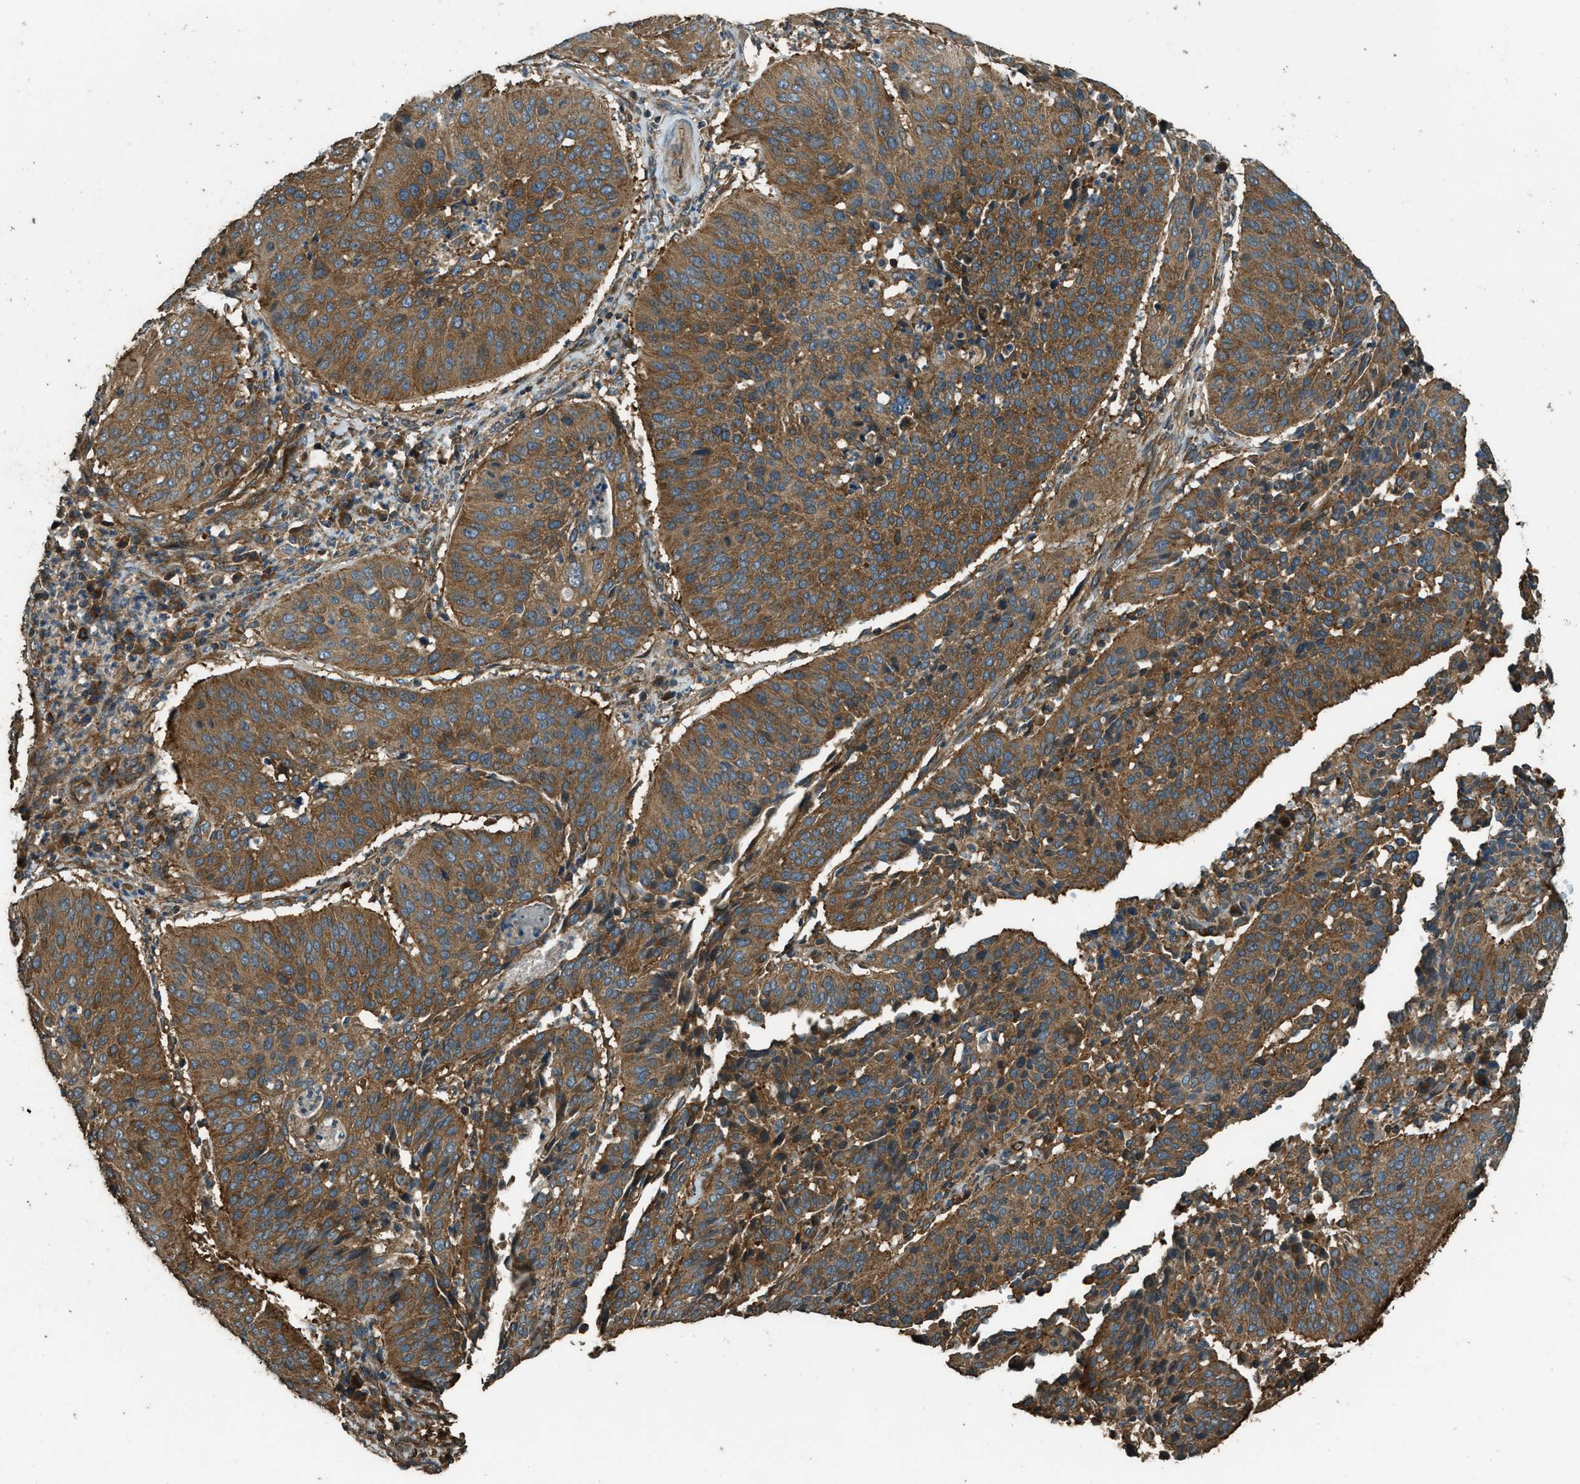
{"staining": {"intensity": "strong", "quantity": ">75%", "location": "cytoplasmic/membranous"}, "tissue": "cervical cancer", "cell_type": "Tumor cells", "image_type": "cancer", "snomed": [{"axis": "morphology", "description": "Normal tissue, NOS"}, {"axis": "morphology", "description": "Squamous cell carcinoma, NOS"}, {"axis": "topography", "description": "Cervix"}], "caption": "Cervical cancer tissue reveals strong cytoplasmic/membranous expression in about >75% of tumor cells", "gene": "MARS1", "patient": {"sex": "female", "age": 39}}